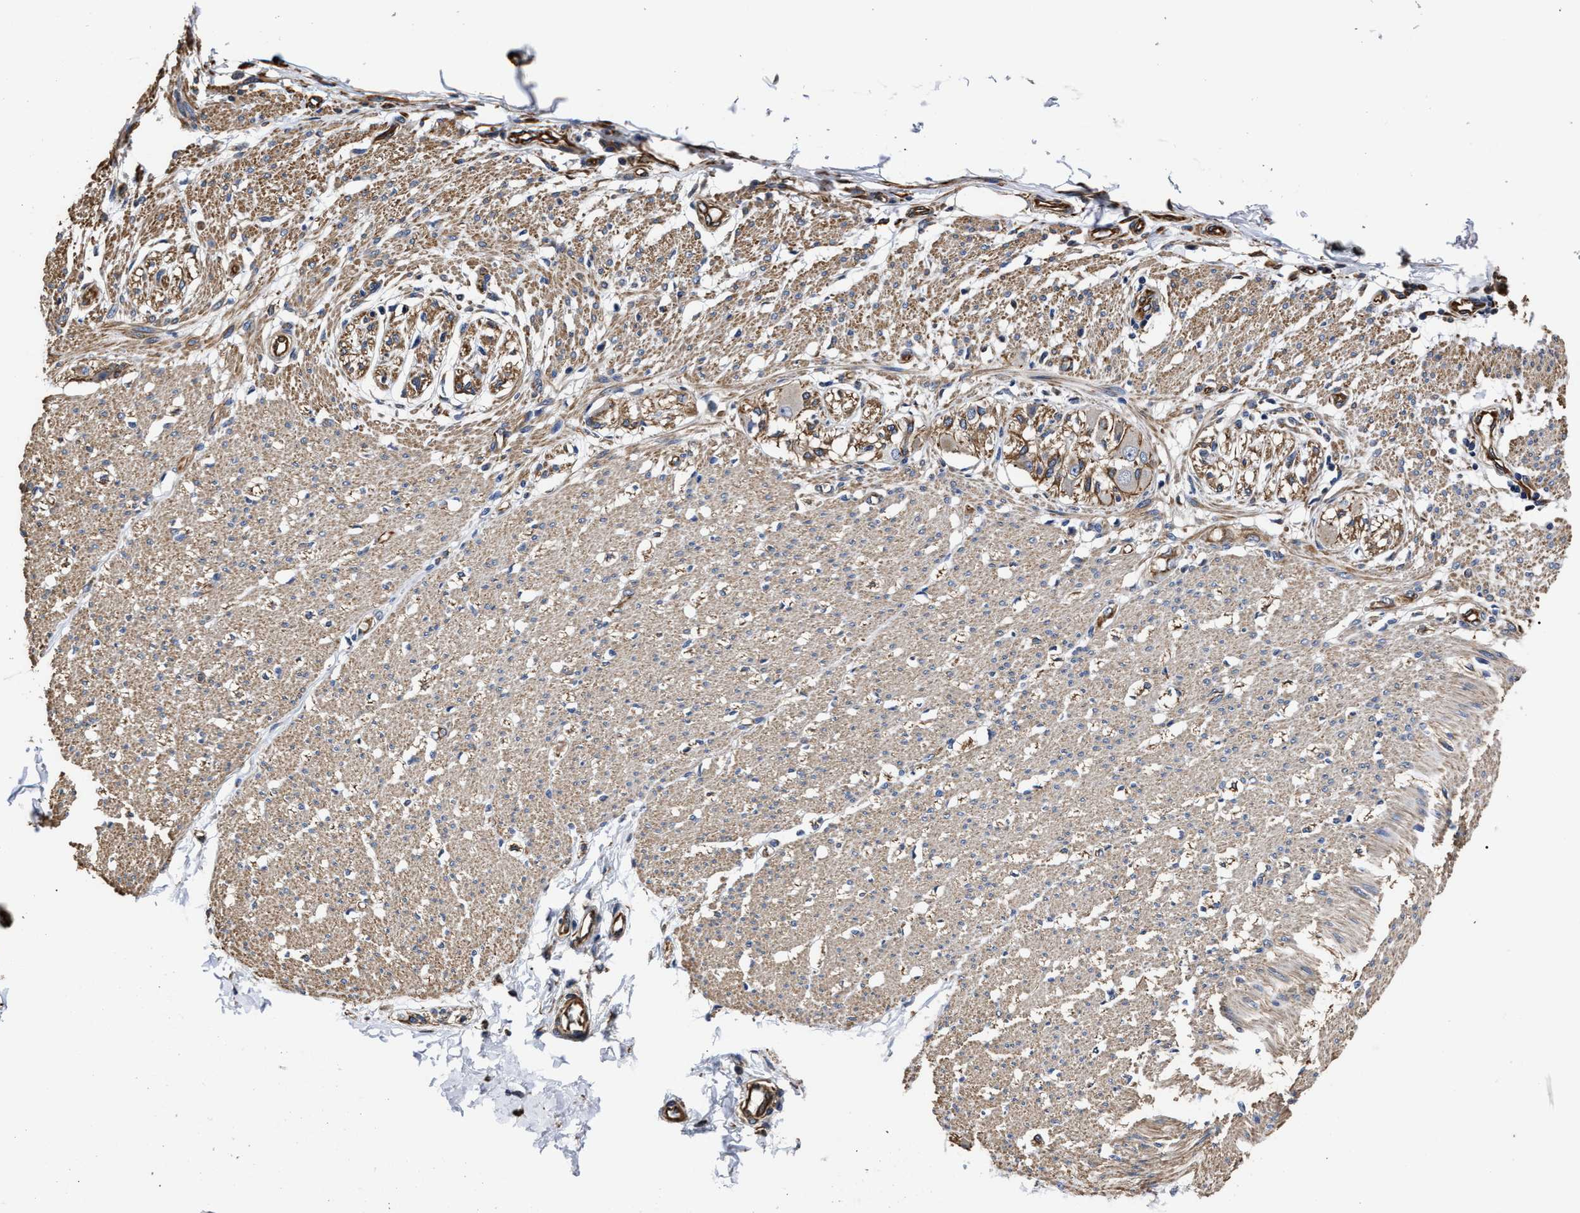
{"staining": {"intensity": "moderate", "quantity": ">75%", "location": "cytoplasmic/membranous"}, "tissue": "smooth muscle", "cell_type": "Smooth muscle cells", "image_type": "normal", "snomed": [{"axis": "morphology", "description": "Normal tissue, NOS"}, {"axis": "morphology", "description": "Adenocarcinoma, NOS"}, {"axis": "topography", "description": "Colon"}, {"axis": "topography", "description": "Peripheral nerve tissue"}], "caption": "Immunohistochemistry (IHC) photomicrograph of unremarkable smooth muscle: smooth muscle stained using IHC exhibits medium levels of moderate protein expression localized specifically in the cytoplasmic/membranous of smooth muscle cells, appearing as a cytoplasmic/membranous brown color.", "gene": "TSPAN33", "patient": {"sex": "male", "age": 14}}